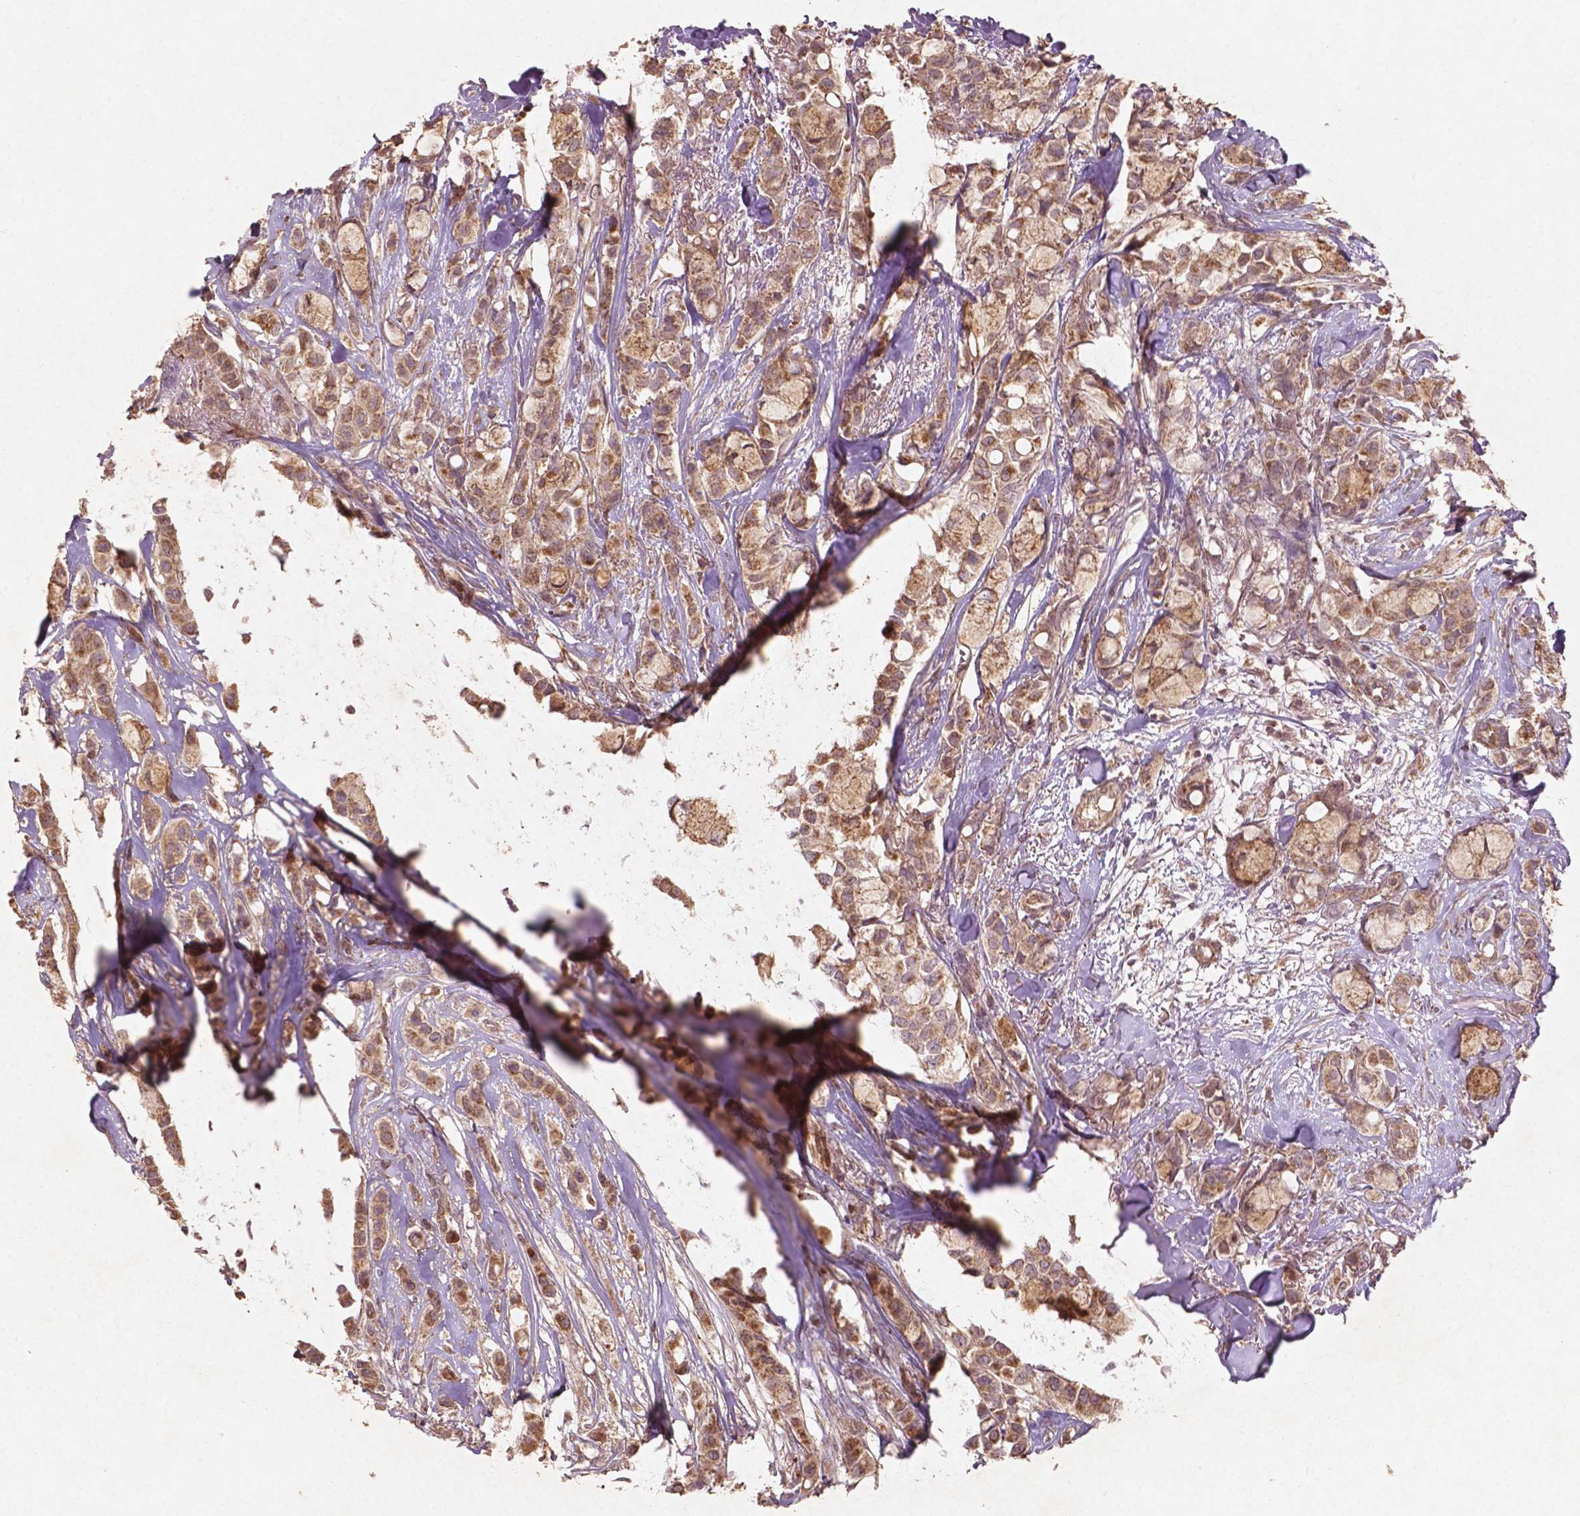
{"staining": {"intensity": "moderate", "quantity": ">75%", "location": "cytoplasmic/membranous"}, "tissue": "breast cancer", "cell_type": "Tumor cells", "image_type": "cancer", "snomed": [{"axis": "morphology", "description": "Duct carcinoma"}, {"axis": "topography", "description": "Breast"}], "caption": "Immunohistochemistry photomicrograph of breast cancer (intraductal carcinoma) stained for a protein (brown), which demonstrates medium levels of moderate cytoplasmic/membranous expression in approximately >75% of tumor cells.", "gene": "ST6GALNAC5", "patient": {"sex": "female", "age": 85}}